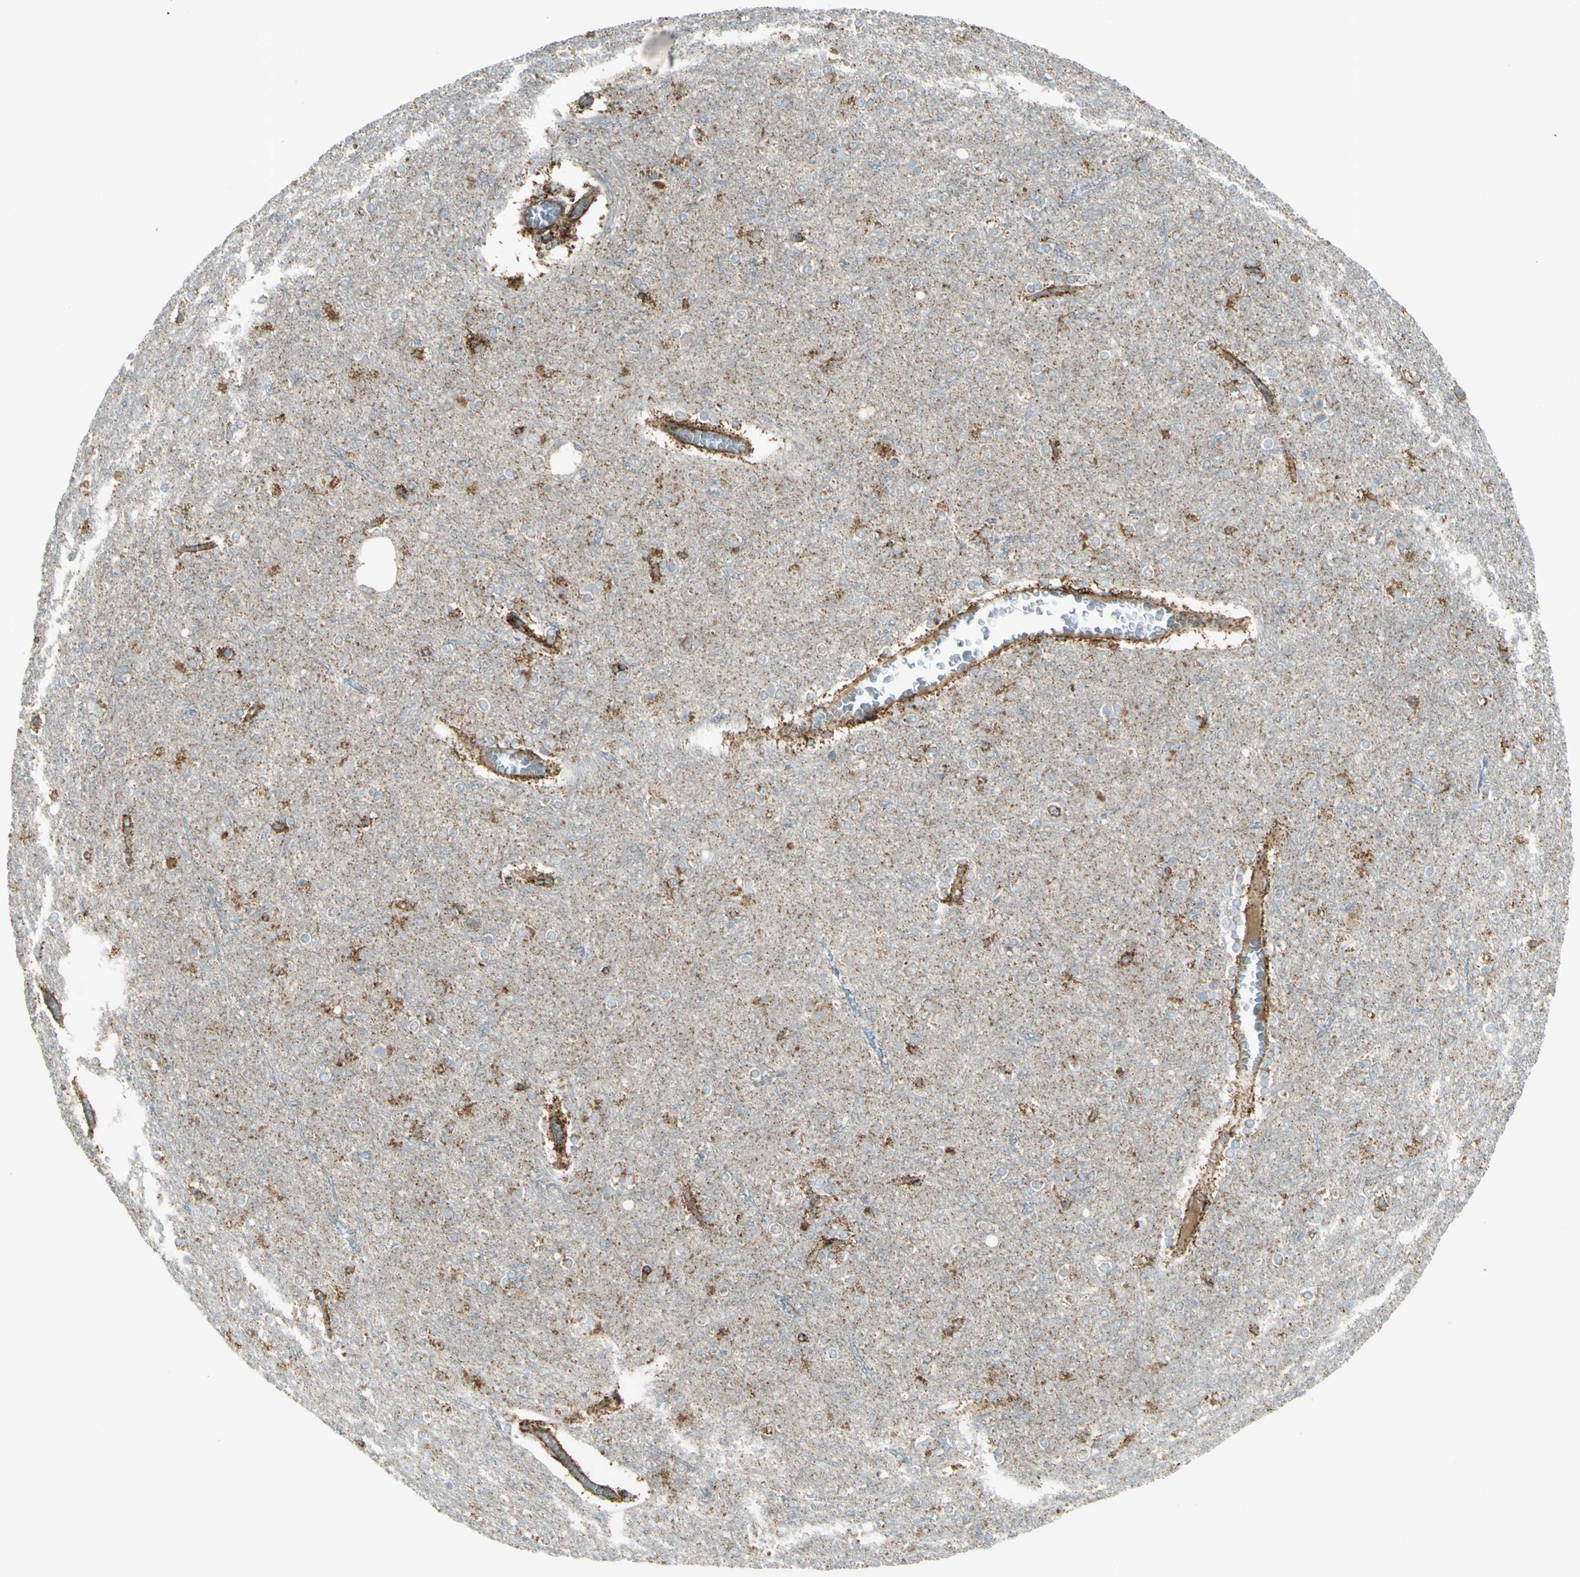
{"staining": {"intensity": "strong", "quantity": ">75%", "location": "cytoplasmic/membranous"}, "tissue": "cerebral cortex", "cell_type": "Endothelial cells", "image_type": "normal", "snomed": [{"axis": "morphology", "description": "Normal tissue, NOS"}, {"axis": "topography", "description": "Cerebral cortex"}], "caption": "Immunohistochemical staining of normal cerebral cortex exhibits high levels of strong cytoplasmic/membranous positivity in approximately >75% of endothelial cells. The staining is performed using DAB (3,3'-diaminobenzidine) brown chromogen to label protein expression. The nuclei are counter-stained blue using hematoxylin.", "gene": "CYB5R1", "patient": {"sex": "female", "age": 54}}